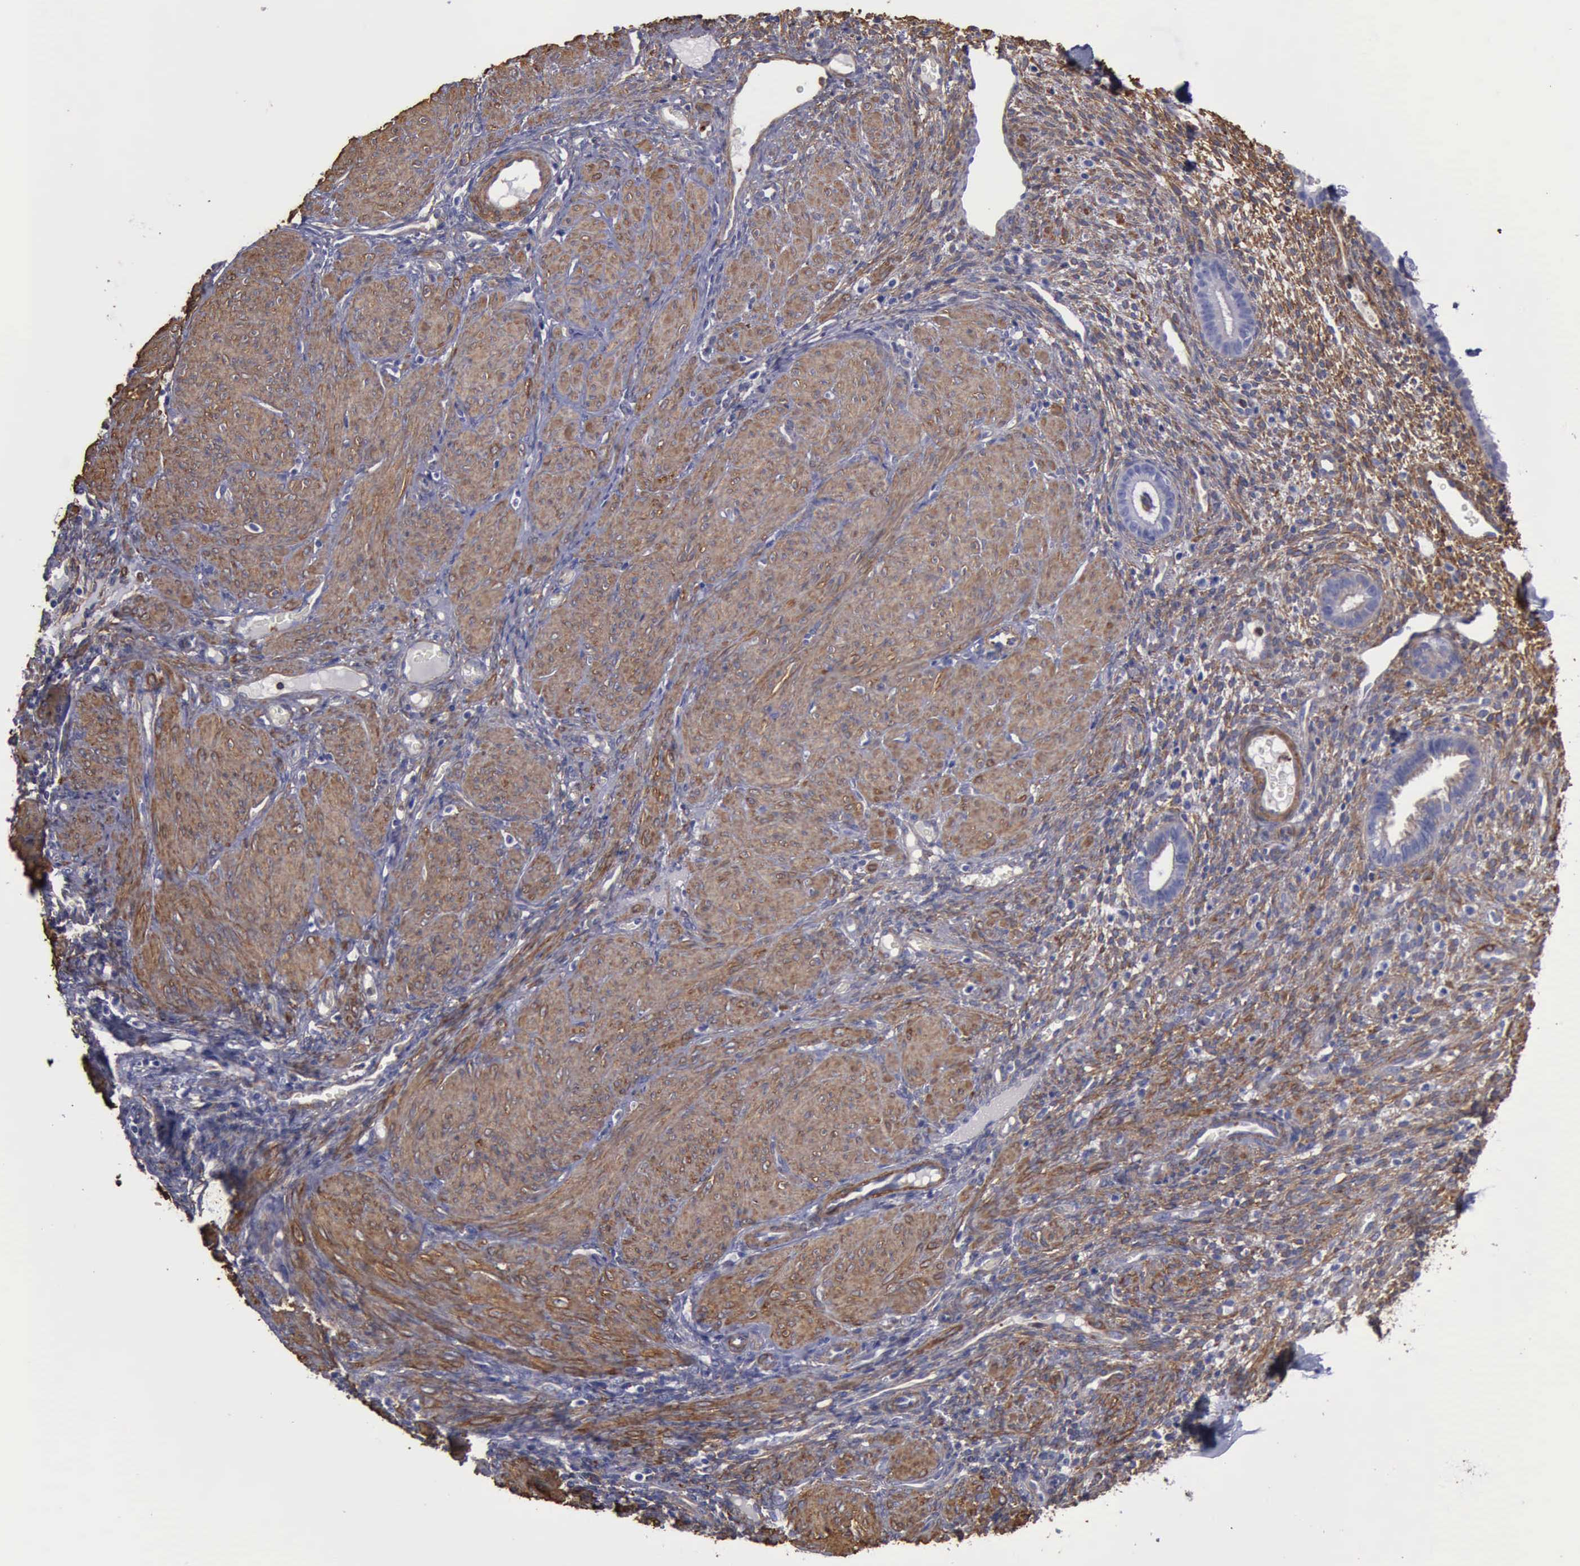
{"staining": {"intensity": "moderate", "quantity": ">75%", "location": "cytoplasmic/membranous"}, "tissue": "endometrium", "cell_type": "Cells in endometrial stroma", "image_type": "normal", "snomed": [{"axis": "morphology", "description": "Normal tissue, NOS"}, {"axis": "topography", "description": "Endometrium"}], "caption": "Immunohistochemical staining of unremarkable endometrium reveals moderate cytoplasmic/membranous protein positivity in approximately >75% of cells in endometrial stroma.", "gene": "FLNA", "patient": {"sex": "female", "age": 72}}